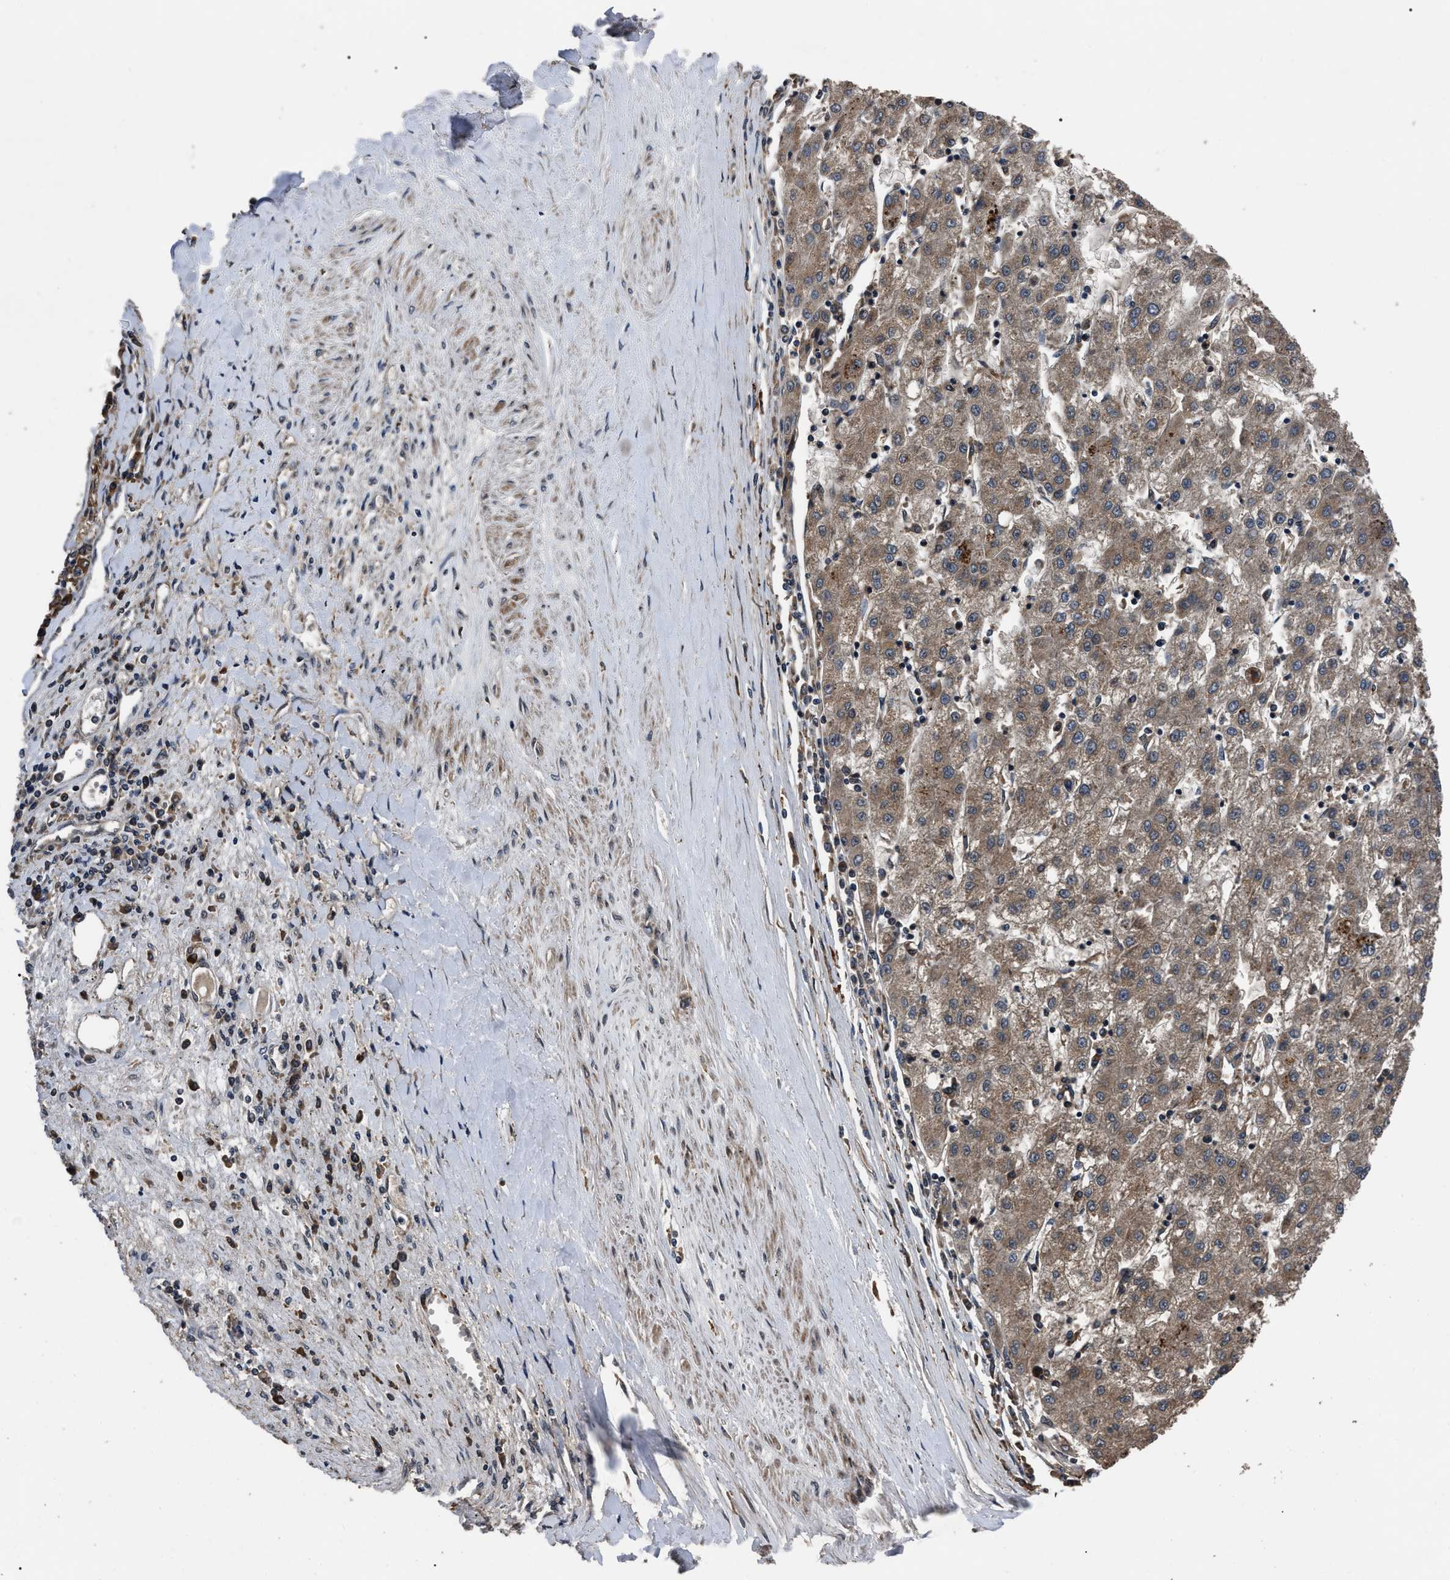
{"staining": {"intensity": "moderate", "quantity": ">75%", "location": "cytoplasmic/membranous"}, "tissue": "liver cancer", "cell_type": "Tumor cells", "image_type": "cancer", "snomed": [{"axis": "morphology", "description": "Carcinoma, Hepatocellular, NOS"}, {"axis": "topography", "description": "Liver"}], "caption": "Liver cancer (hepatocellular carcinoma) stained for a protein shows moderate cytoplasmic/membranous positivity in tumor cells. Nuclei are stained in blue.", "gene": "PPWD1", "patient": {"sex": "male", "age": 72}}